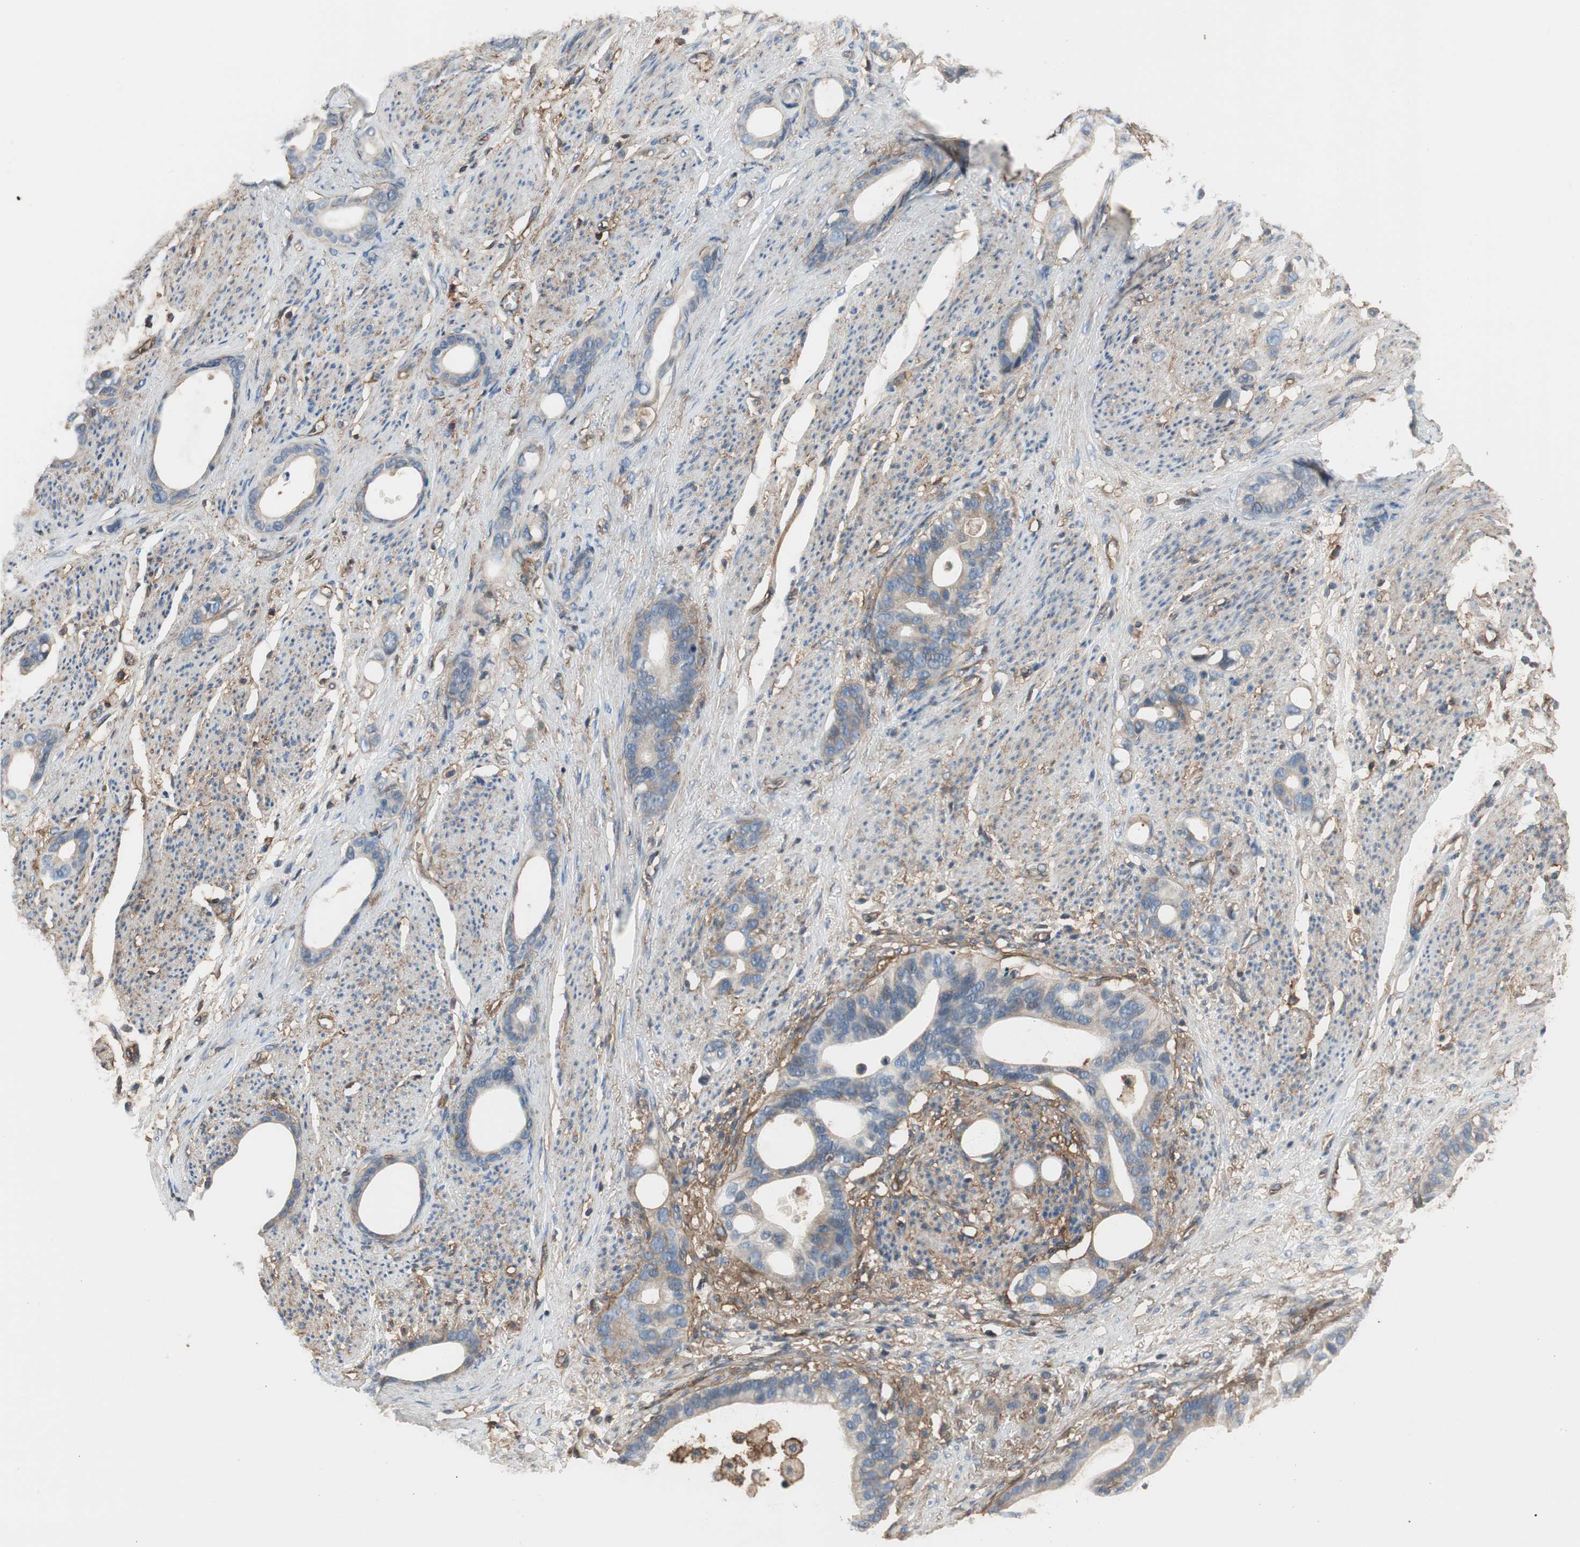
{"staining": {"intensity": "weak", "quantity": "<25%", "location": "cytoplasmic/membranous"}, "tissue": "stomach cancer", "cell_type": "Tumor cells", "image_type": "cancer", "snomed": [{"axis": "morphology", "description": "Adenocarcinoma, NOS"}, {"axis": "topography", "description": "Stomach"}], "caption": "An immunohistochemistry image of adenocarcinoma (stomach) is shown. There is no staining in tumor cells of adenocarcinoma (stomach).", "gene": "IL1RL1", "patient": {"sex": "female", "age": 75}}